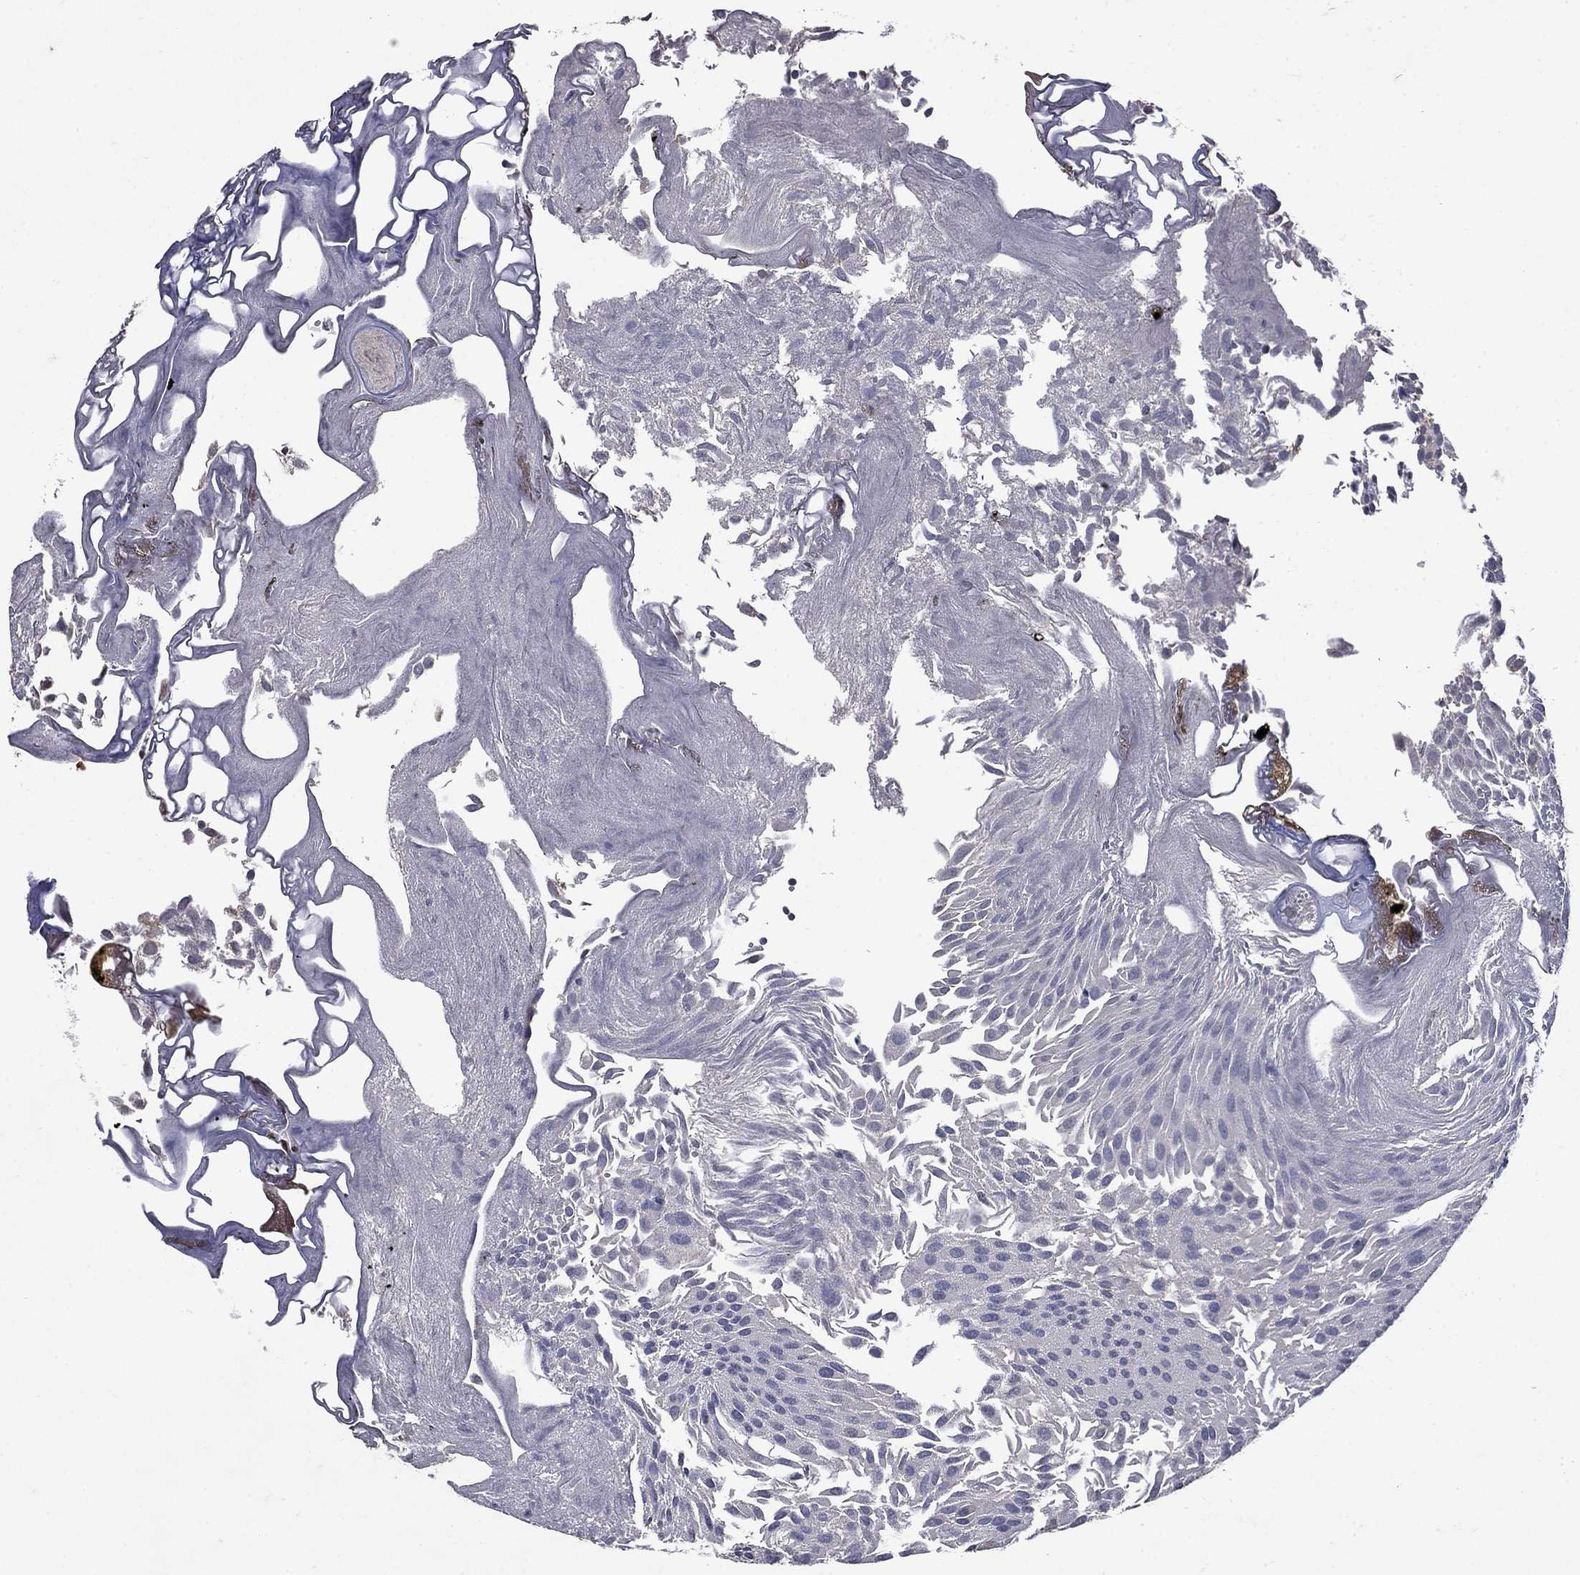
{"staining": {"intensity": "negative", "quantity": "none", "location": "none"}, "tissue": "urothelial cancer", "cell_type": "Tumor cells", "image_type": "cancer", "snomed": [{"axis": "morphology", "description": "Urothelial carcinoma, Low grade"}, {"axis": "topography", "description": "Urinary bladder"}], "caption": "A micrograph of urothelial cancer stained for a protein reveals no brown staining in tumor cells.", "gene": "NPC2", "patient": {"sex": "male", "age": 52}}